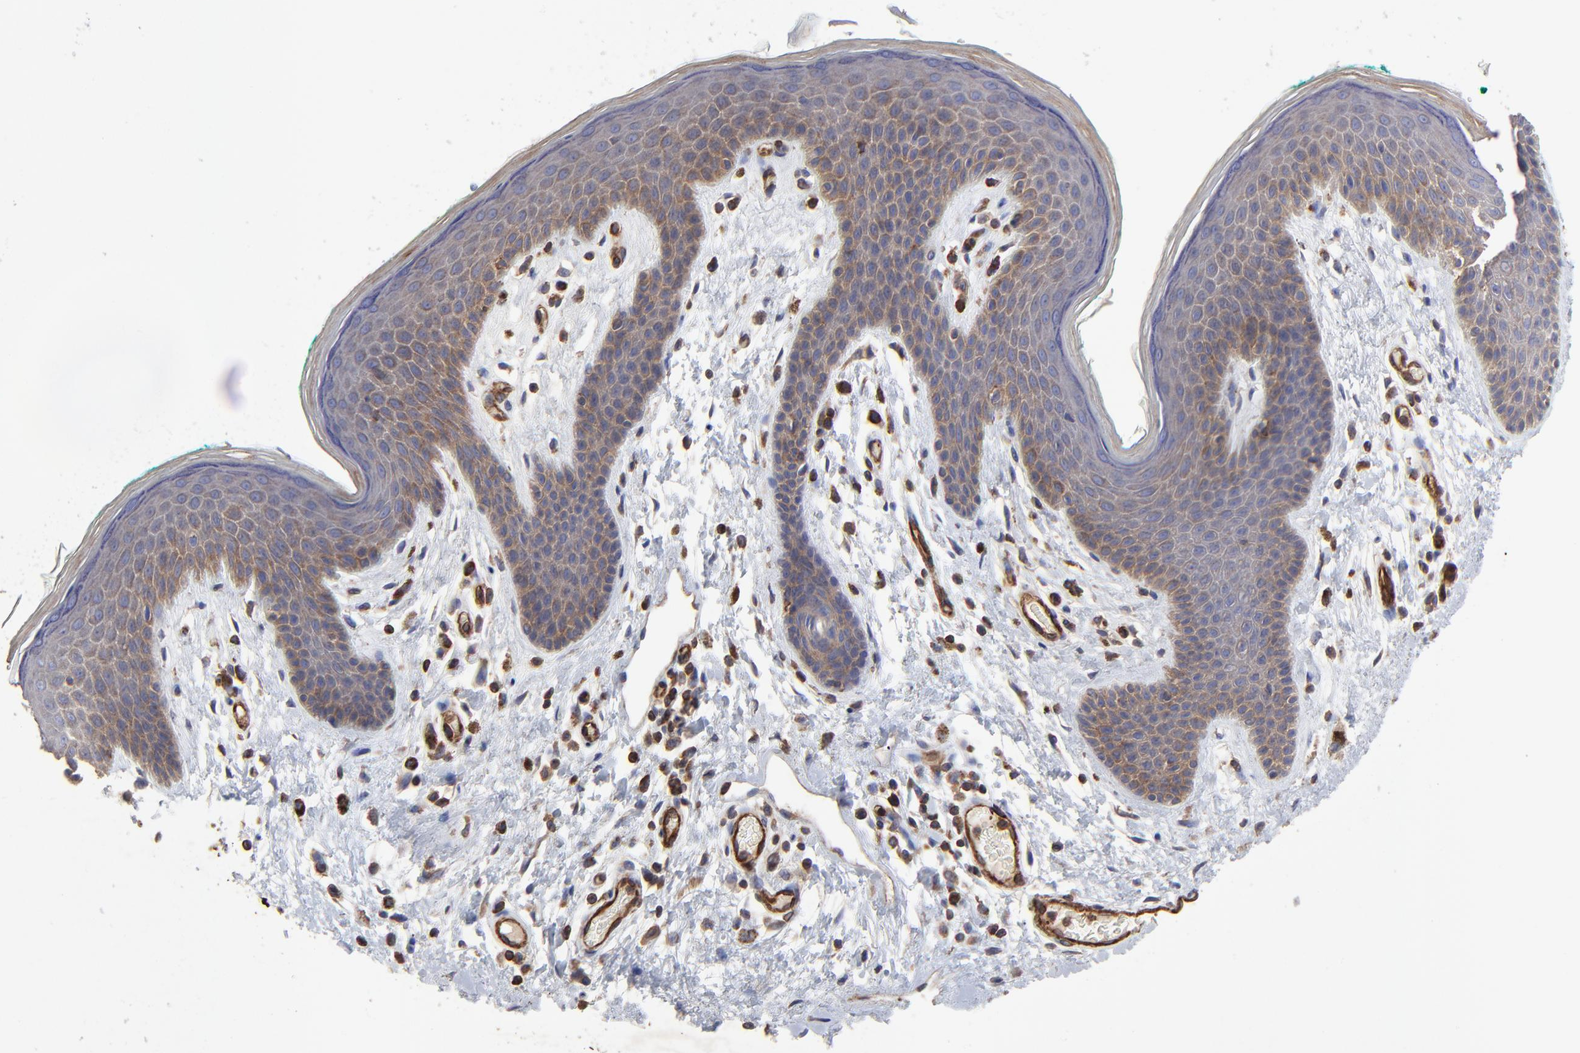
{"staining": {"intensity": "moderate", "quantity": "25%-75%", "location": "cytoplasmic/membranous"}, "tissue": "skin", "cell_type": "Epidermal cells", "image_type": "normal", "snomed": [{"axis": "morphology", "description": "Normal tissue, NOS"}, {"axis": "topography", "description": "Anal"}], "caption": "Brown immunohistochemical staining in normal skin displays moderate cytoplasmic/membranous staining in about 25%-75% of epidermal cells. (DAB IHC with brightfield microscopy, high magnification).", "gene": "SULF2", "patient": {"sex": "male", "age": 74}}